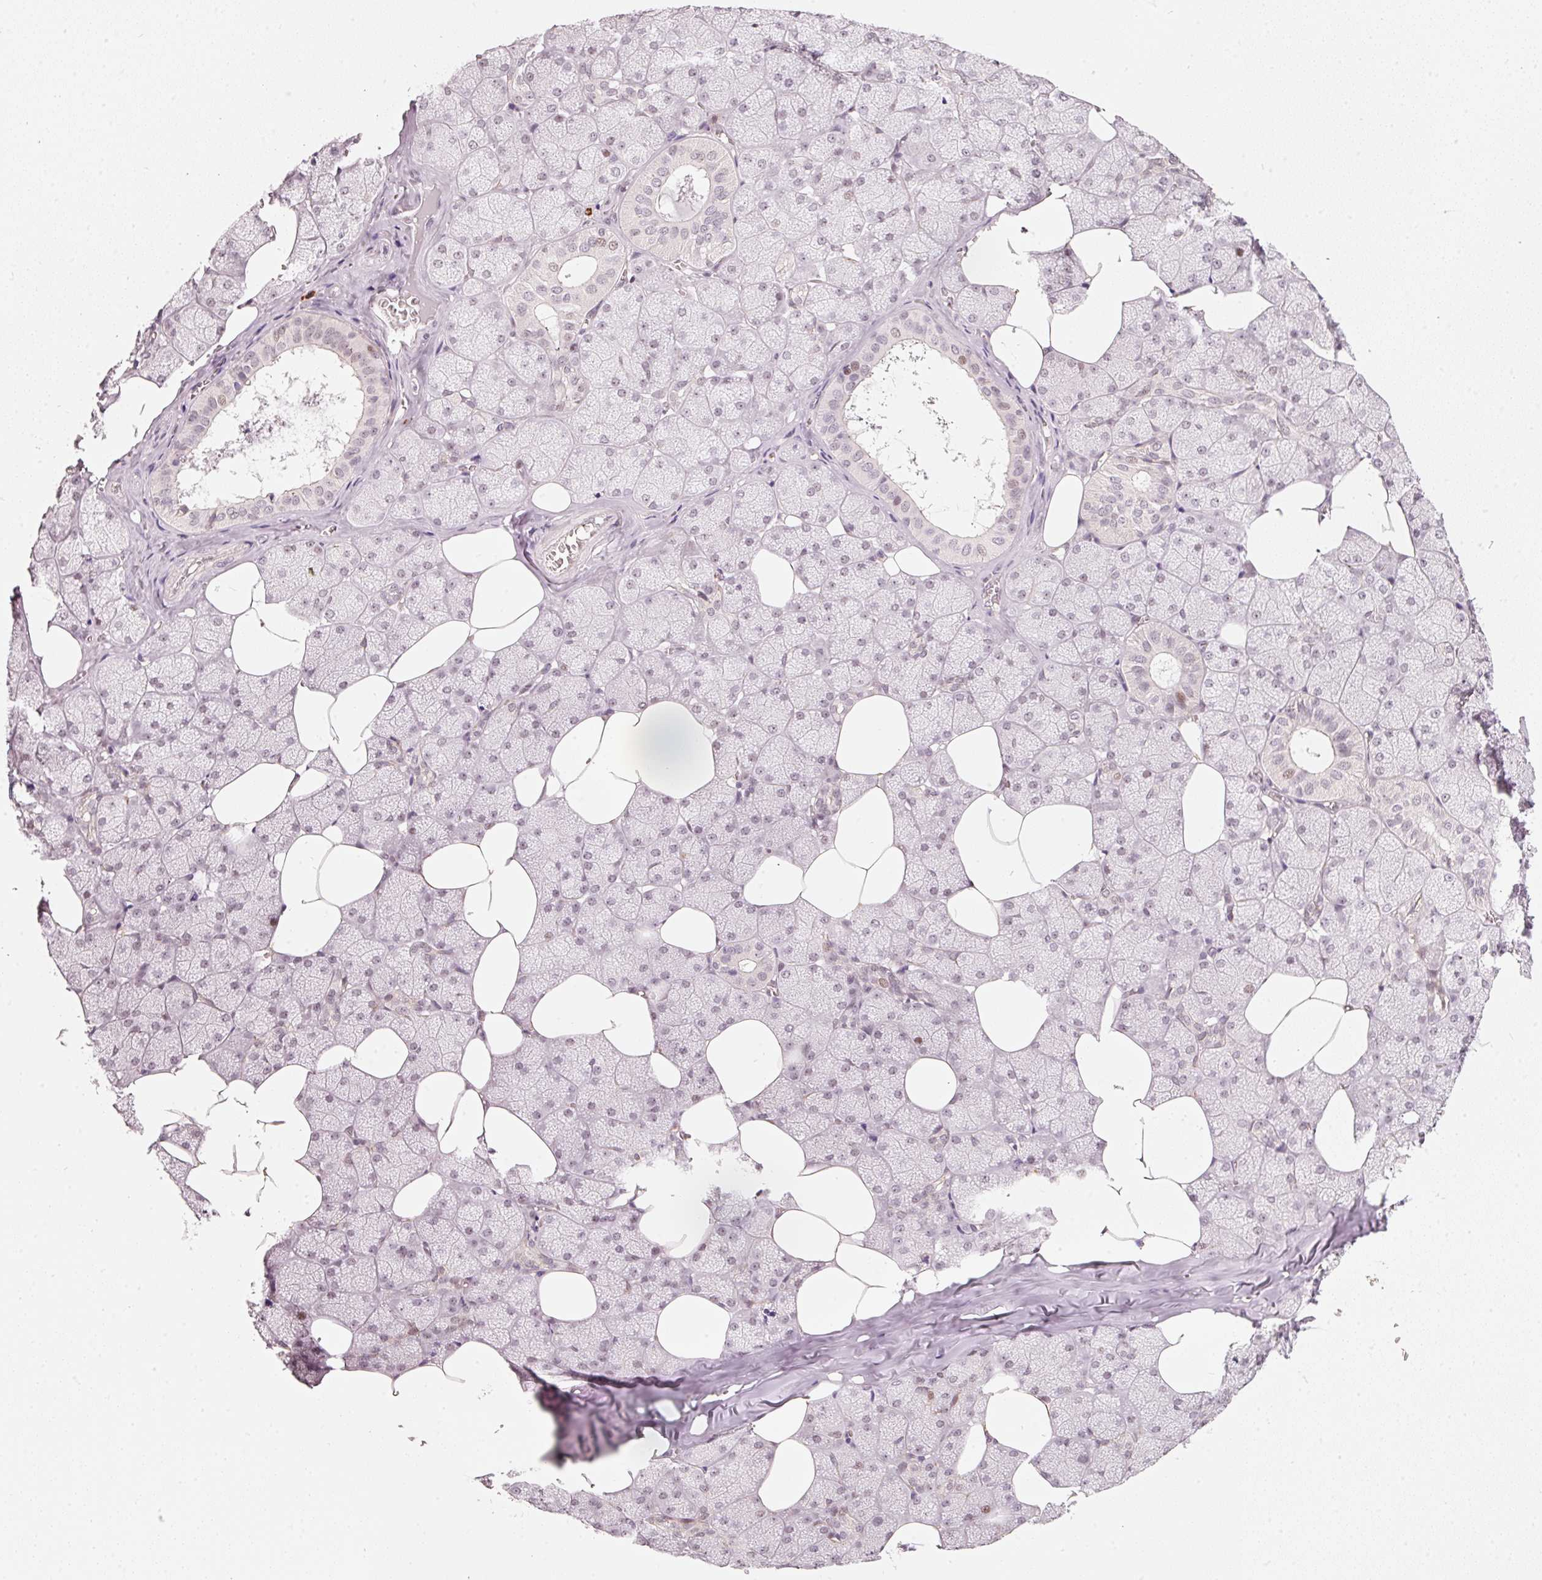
{"staining": {"intensity": "weak", "quantity": "25%-75%", "location": "nuclear"}, "tissue": "salivary gland", "cell_type": "Glandular cells", "image_type": "normal", "snomed": [{"axis": "morphology", "description": "Normal tissue, NOS"}, {"axis": "topography", "description": "Salivary gland"}, {"axis": "topography", "description": "Peripheral nerve tissue"}], "caption": "IHC photomicrograph of normal salivary gland: human salivary gland stained using immunohistochemistry displays low levels of weak protein expression localized specifically in the nuclear of glandular cells, appearing as a nuclear brown color.", "gene": "MXRA8", "patient": {"sex": "male", "age": 38}}